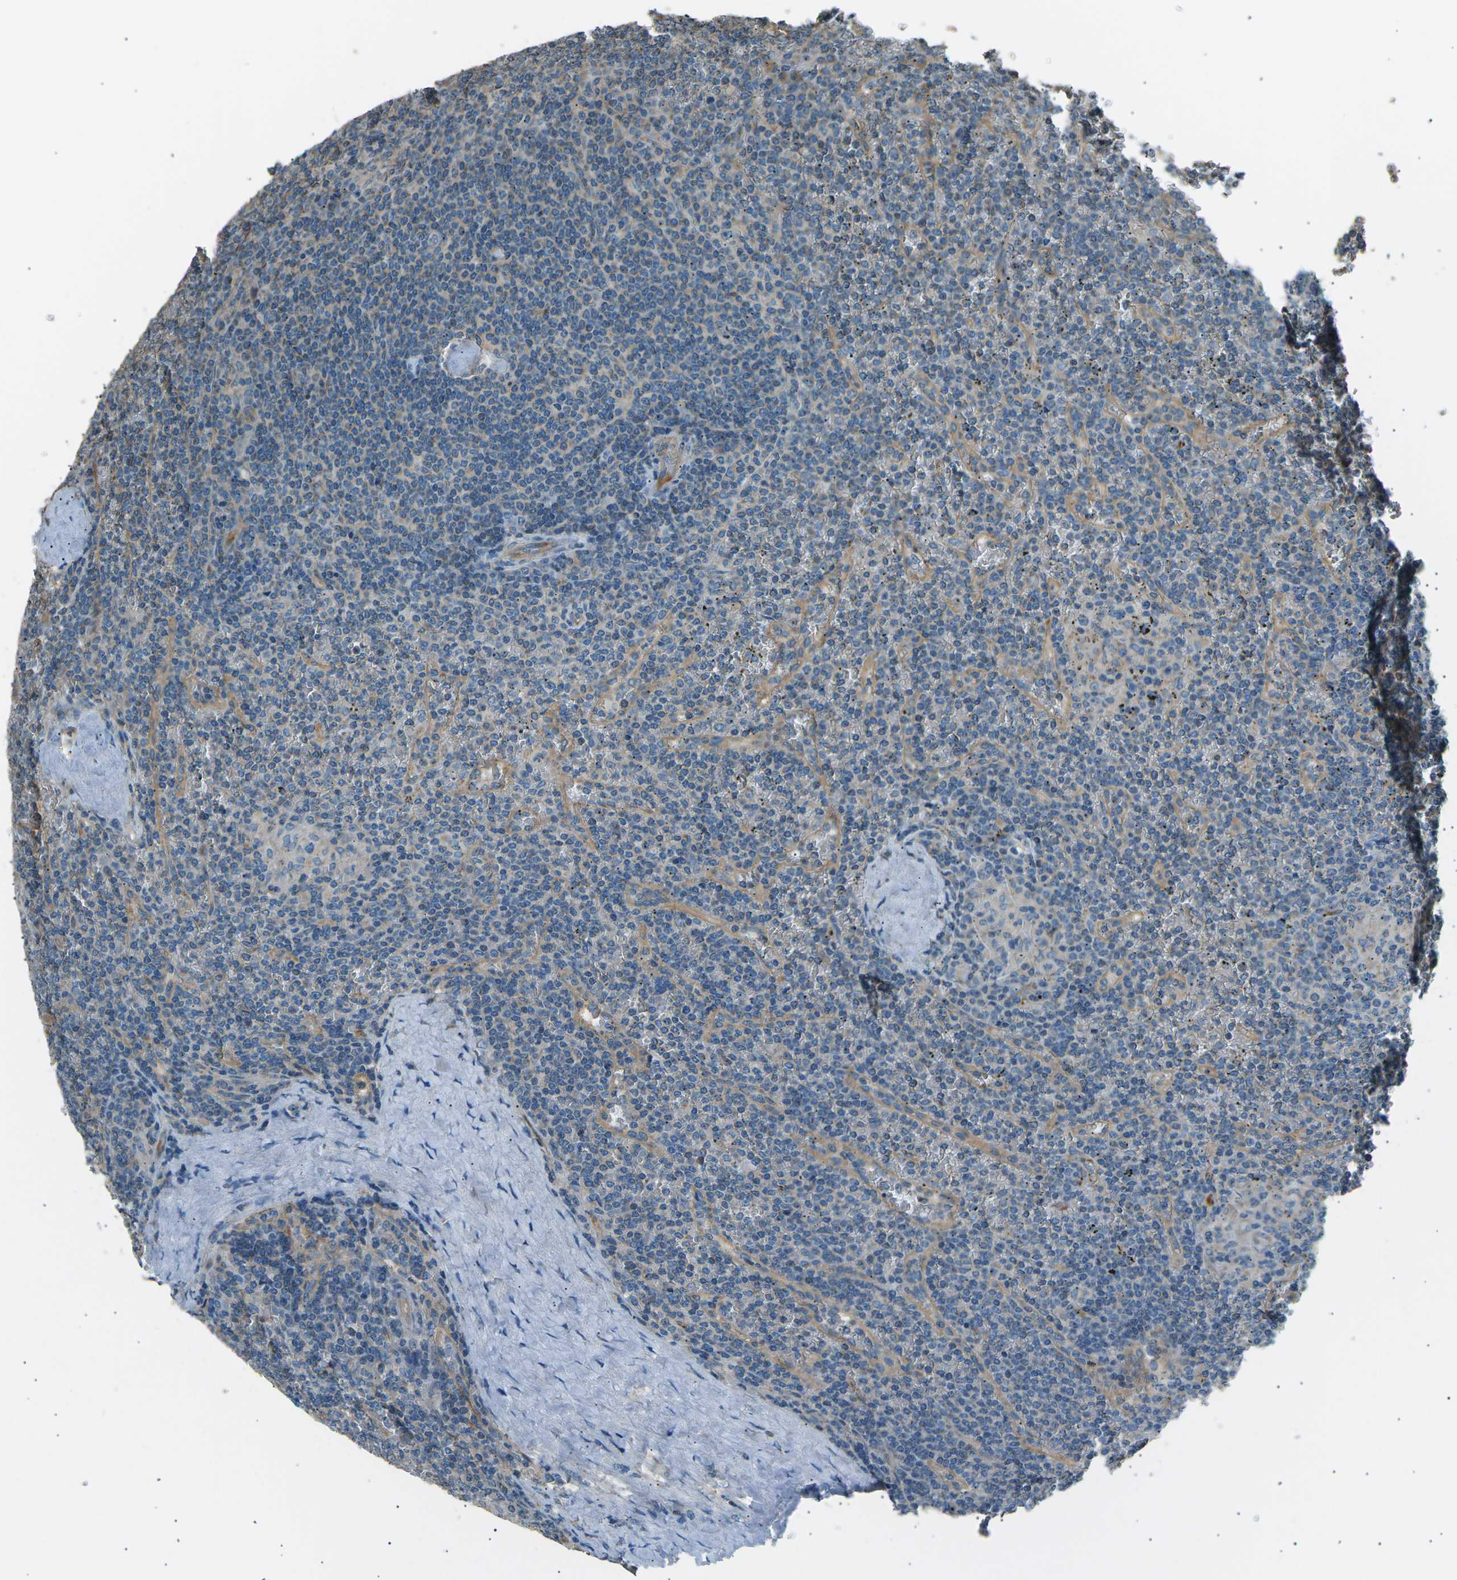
{"staining": {"intensity": "weak", "quantity": "<25%", "location": "cytoplasmic/membranous"}, "tissue": "lymphoma", "cell_type": "Tumor cells", "image_type": "cancer", "snomed": [{"axis": "morphology", "description": "Malignant lymphoma, non-Hodgkin's type, Low grade"}, {"axis": "topography", "description": "Spleen"}], "caption": "This photomicrograph is of malignant lymphoma, non-Hodgkin's type (low-grade) stained with IHC to label a protein in brown with the nuclei are counter-stained blue. There is no expression in tumor cells.", "gene": "SLK", "patient": {"sex": "female", "age": 19}}